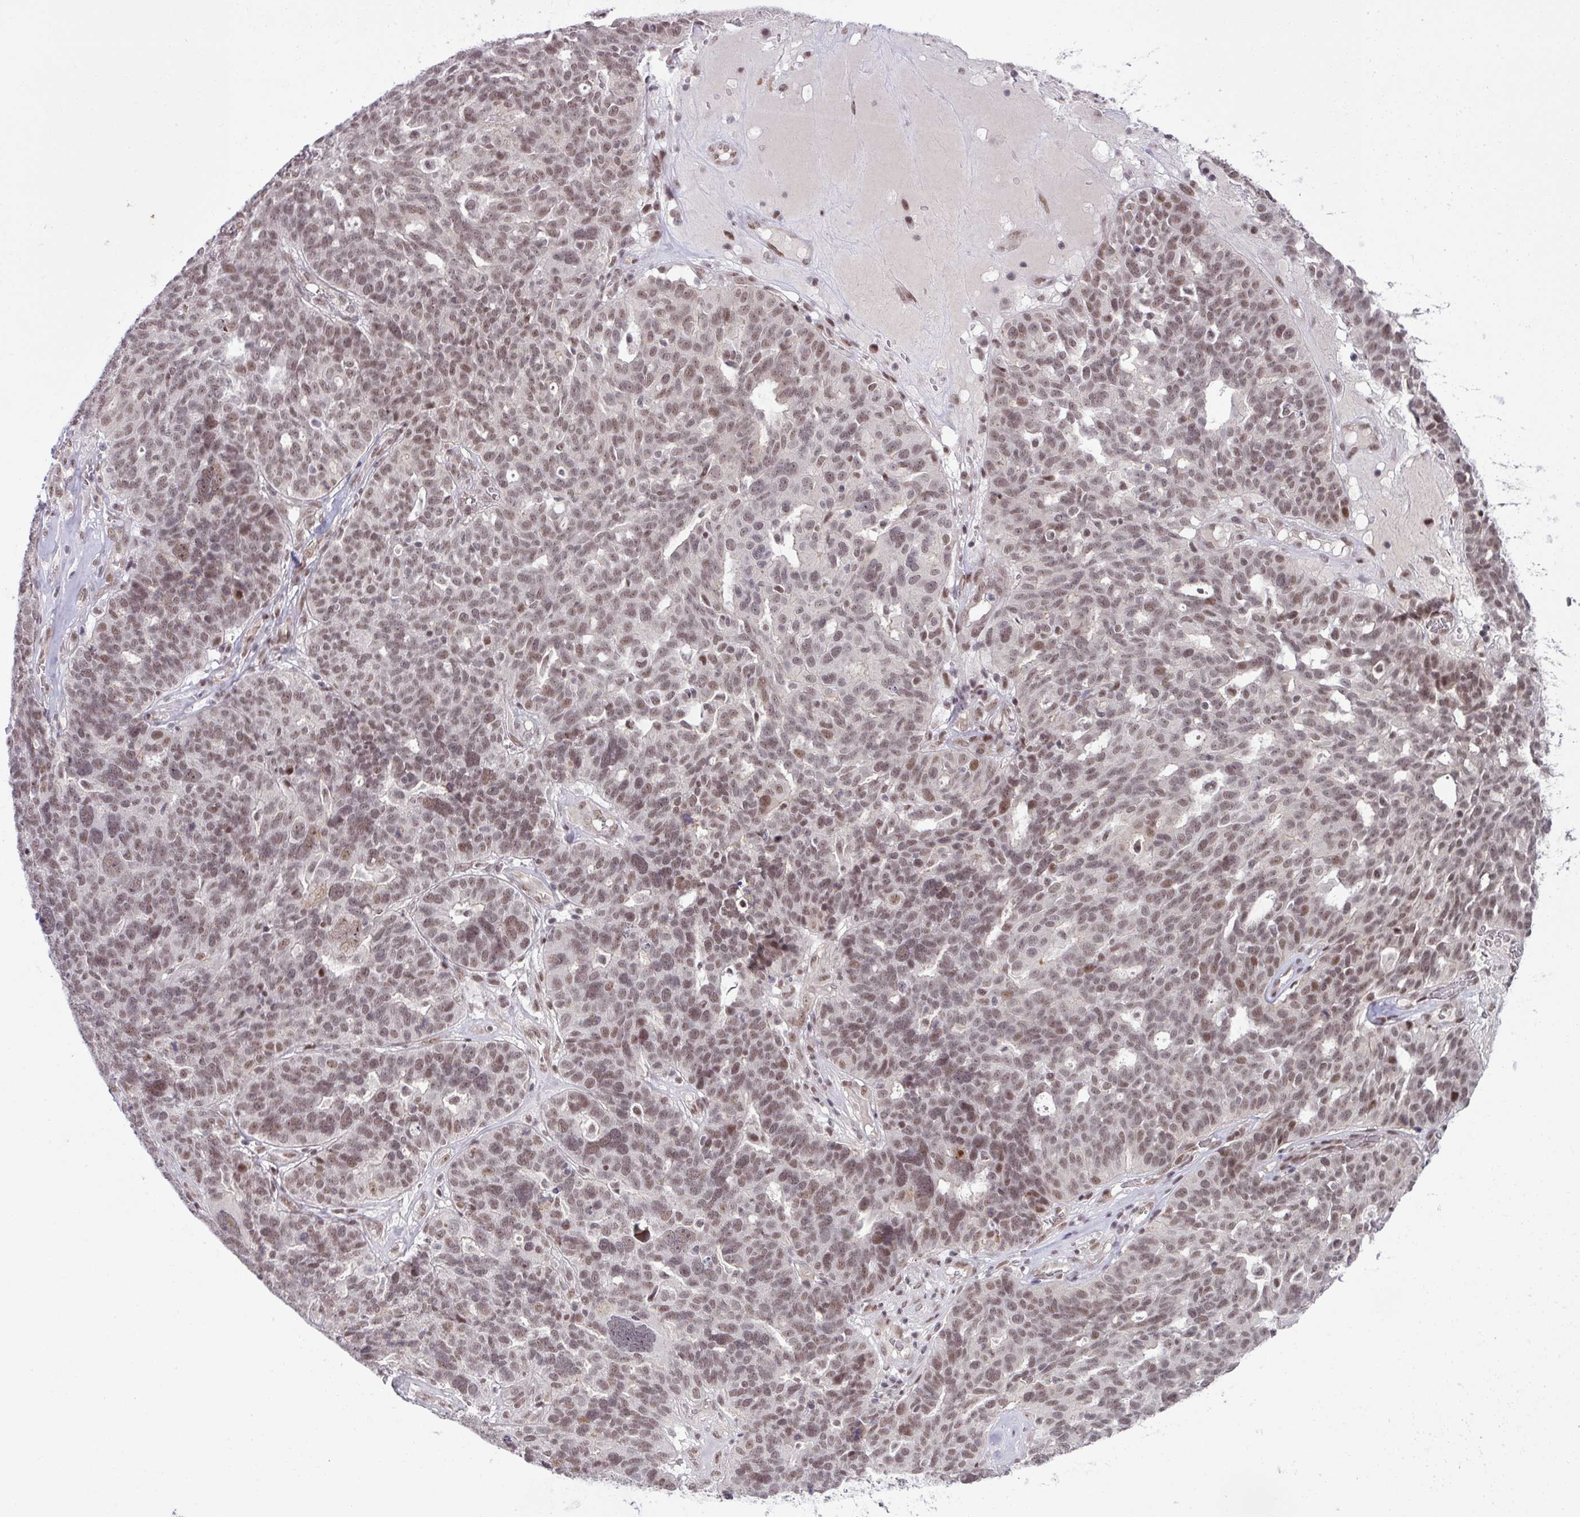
{"staining": {"intensity": "moderate", "quantity": ">75%", "location": "nuclear"}, "tissue": "ovarian cancer", "cell_type": "Tumor cells", "image_type": "cancer", "snomed": [{"axis": "morphology", "description": "Cystadenocarcinoma, serous, NOS"}, {"axis": "topography", "description": "Ovary"}], "caption": "Ovarian serous cystadenocarcinoma stained with IHC shows moderate nuclear staining in about >75% of tumor cells.", "gene": "PTPN20", "patient": {"sex": "female", "age": 59}}